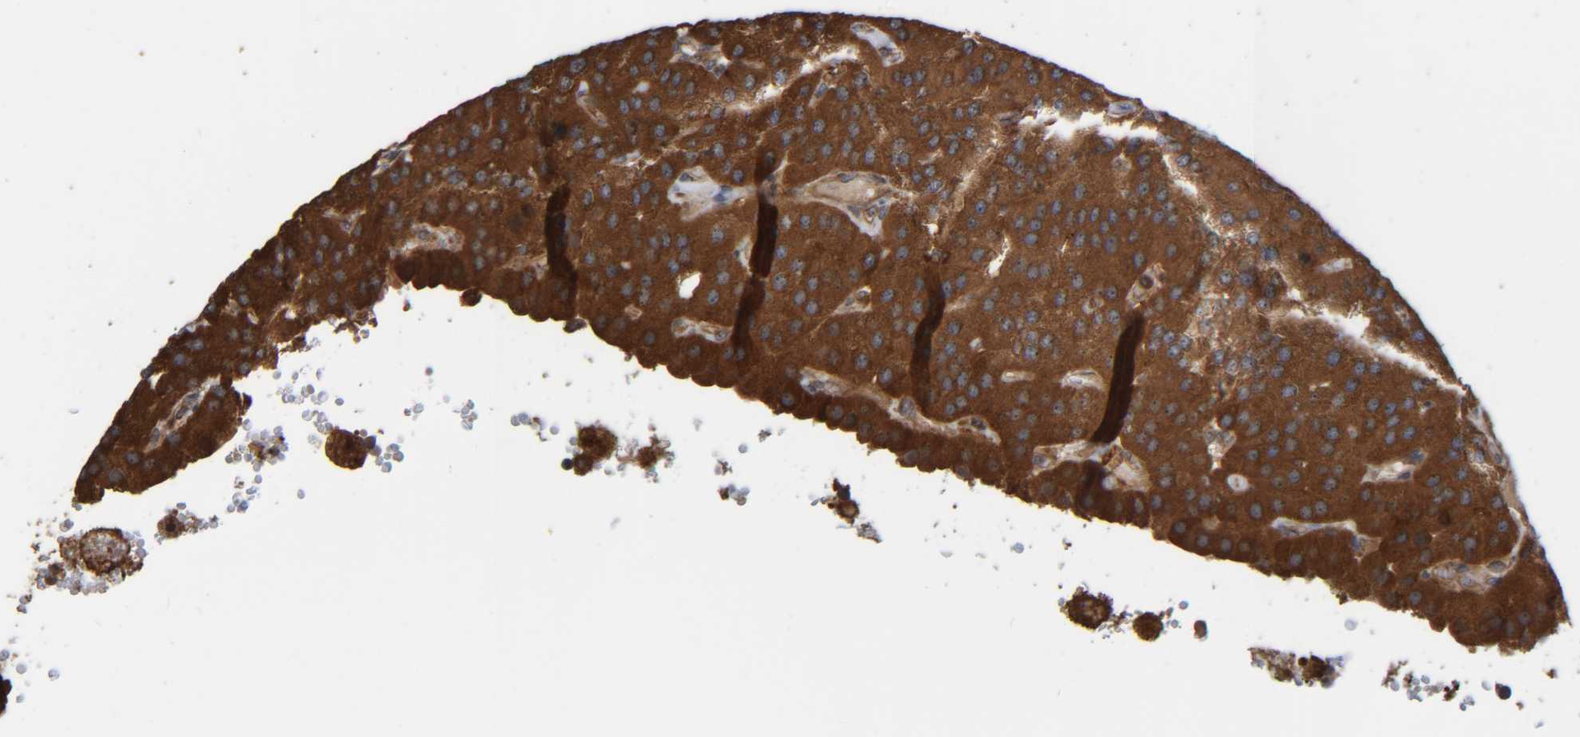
{"staining": {"intensity": "strong", "quantity": ">75%", "location": "cytoplasmic/membranous,nuclear"}, "tissue": "parathyroid gland", "cell_type": "Glandular cells", "image_type": "normal", "snomed": [{"axis": "morphology", "description": "Normal tissue, NOS"}, {"axis": "morphology", "description": "Adenoma, NOS"}, {"axis": "topography", "description": "Parathyroid gland"}], "caption": "Protein expression analysis of unremarkable parathyroid gland displays strong cytoplasmic/membranous,nuclear staining in about >75% of glandular cells.", "gene": "CCDC57", "patient": {"sex": "female", "age": 86}}